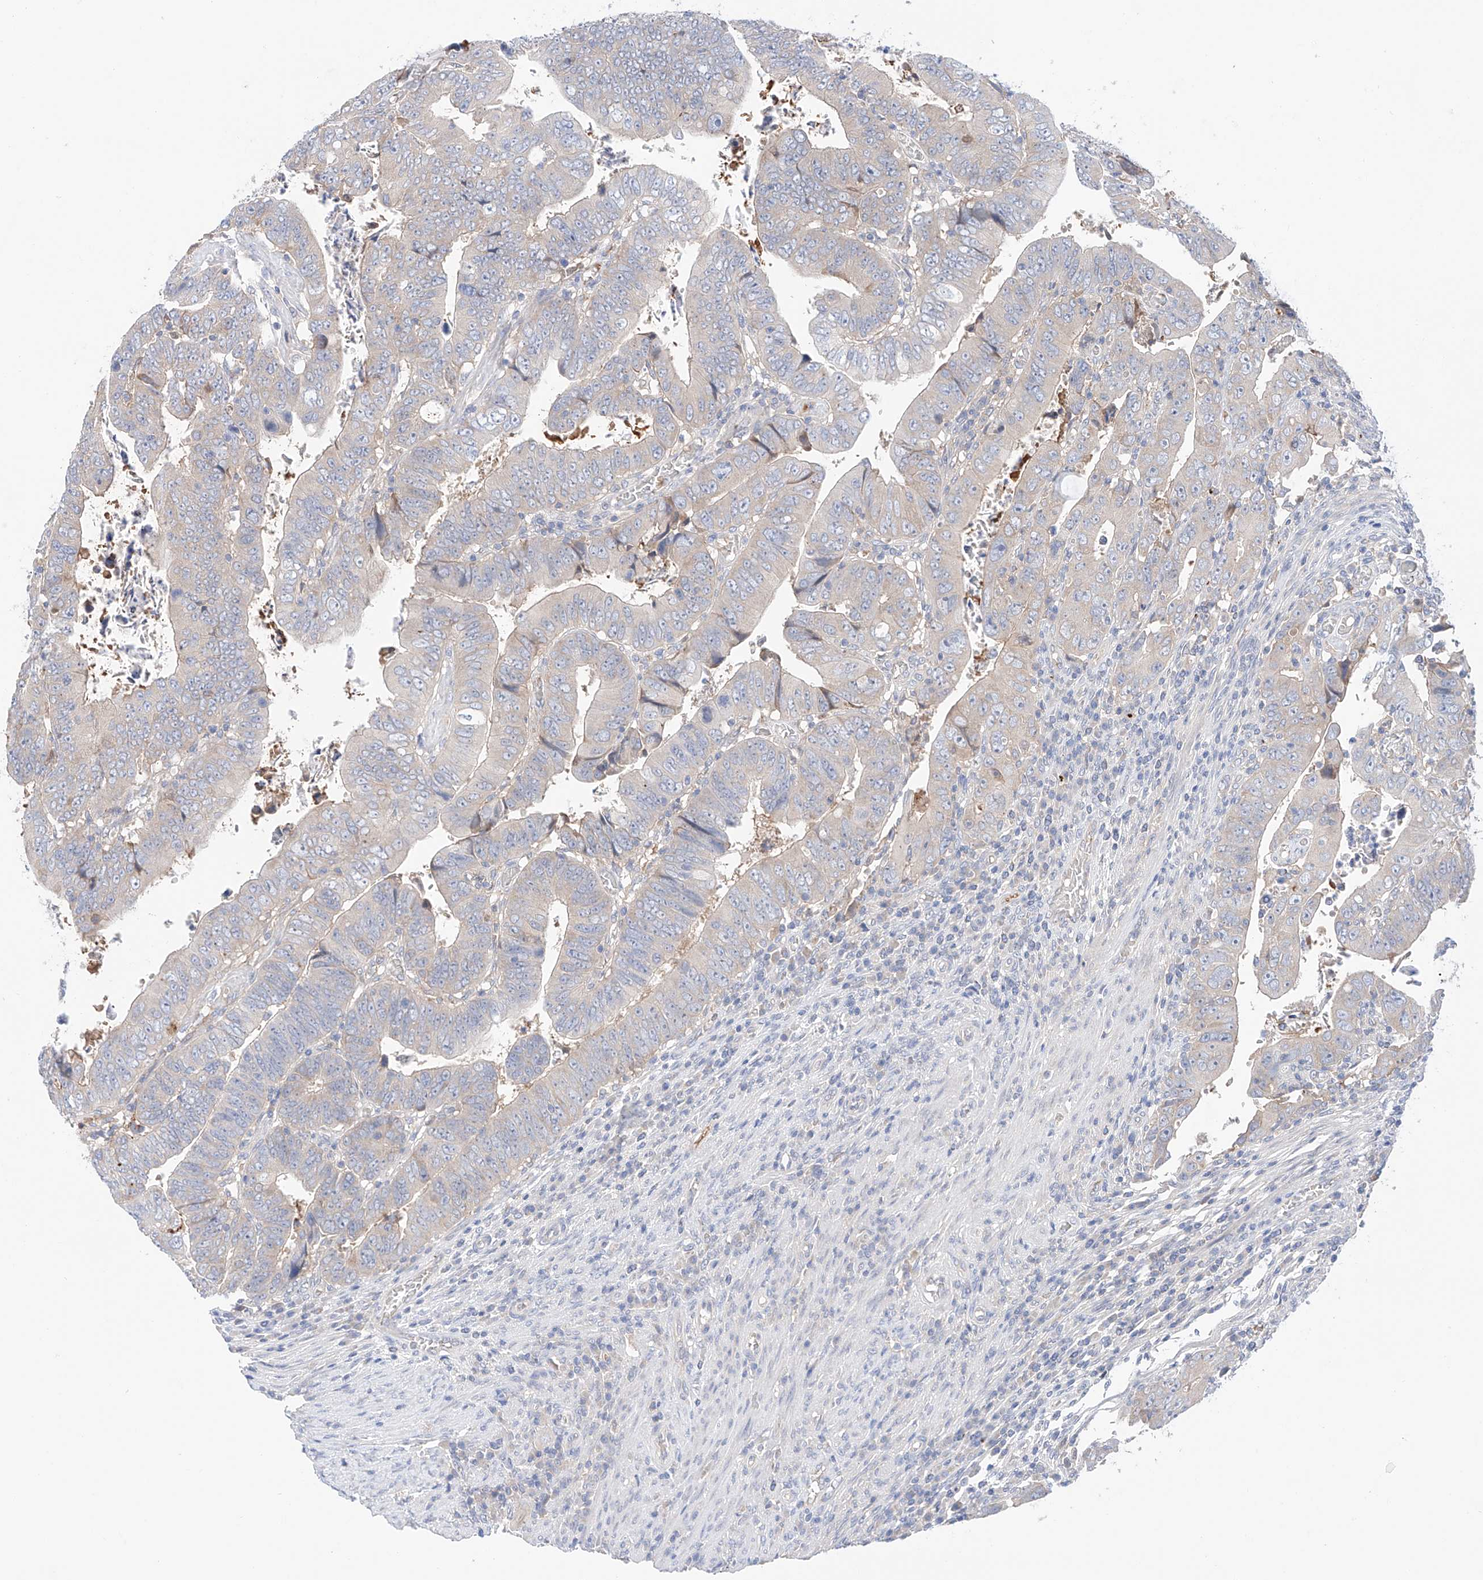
{"staining": {"intensity": "weak", "quantity": "<25%", "location": "cytoplasmic/membranous"}, "tissue": "colorectal cancer", "cell_type": "Tumor cells", "image_type": "cancer", "snomed": [{"axis": "morphology", "description": "Normal tissue, NOS"}, {"axis": "morphology", "description": "Adenocarcinoma, NOS"}, {"axis": "topography", "description": "Rectum"}], "caption": "An image of adenocarcinoma (colorectal) stained for a protein demonstrates no brown staining in tumor cells.", "gene": "PGGT1B", "patient": {"sex": "female", "age": 65}}